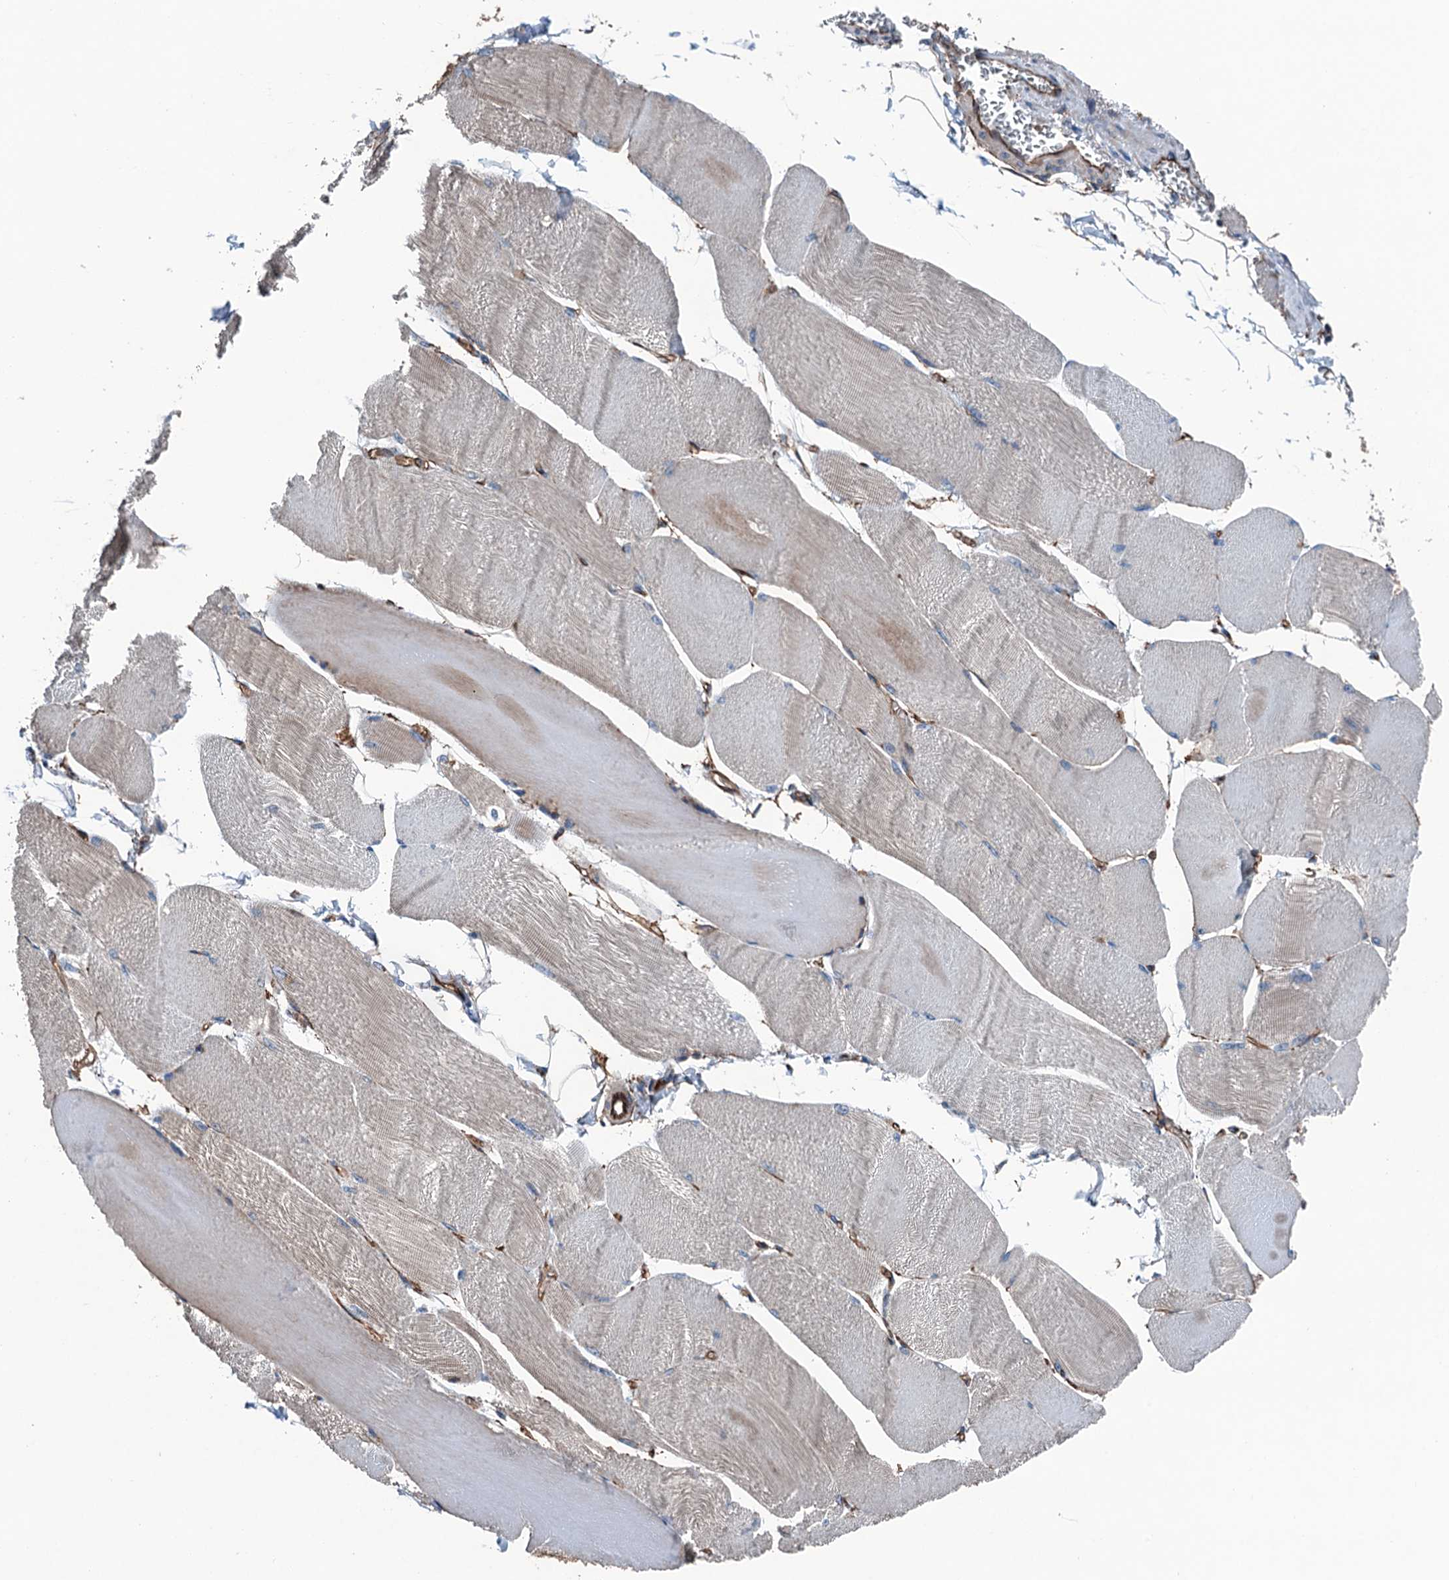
{"staining": {"intensity": "negative", "quantity": "none", "location": "none"}, "tissue": "skeletal muscle", "cell_type": "Myocytes", "image_type": "normal", "snomed": [{"axis": "morphology", "description": "Normal tissue, NOS"}, {"axis": "morphology", "description": "Basal cell carcinoma"}, {"axis": "topography", "description": "Skeletal muscle"}], "caption": "DAB immunohistochemical staining of normal skeletal muscle exhibits no significant expression in myocytes.", "gene": "NMRAL1", "patient": {"sex": "female", "age": 64}}